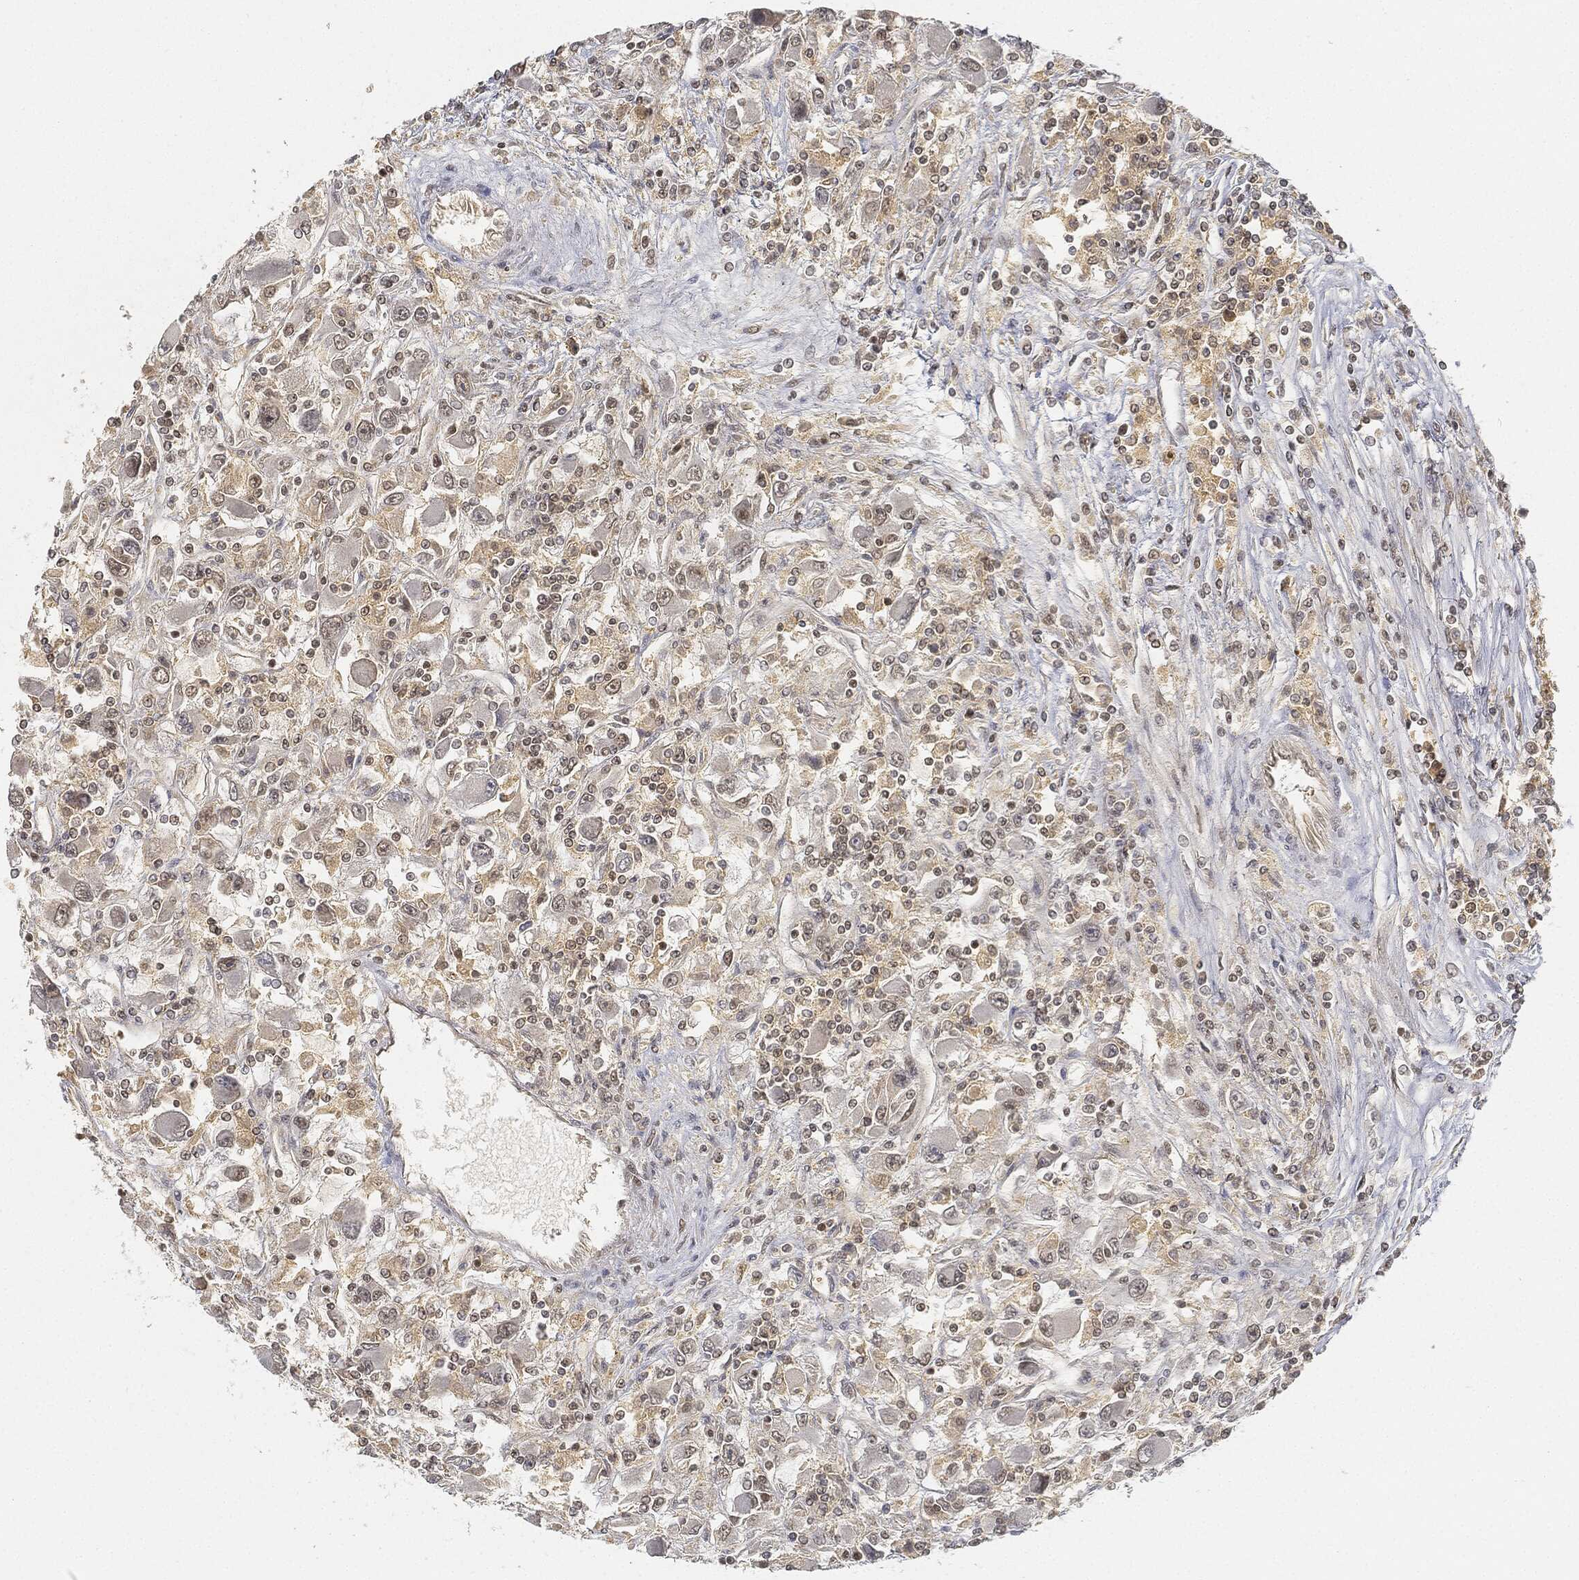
{"staining": {"intensity": "moderate", "quantity": "<25%", "location": "nuclear"}, "tissue": "renal cancer", "cell_type": "Tumor cells", "image_type": "cancer", "snomed": [{"axis": "morphology", "description": "Adenocarcinoma, NOS"}, {"axis": "topography", "description": "Kidney"}], "caption": "Immunohistochemistry (IHC) (DAB (3,3'-diaminobenzidine)) staining of human renal cancer exhibits moderate nuclear protein expression in approximately <25% of tumor cells. The protein is stained brown, and the nuclei are stained in blue (DAB IHC with brightfield microscopy, high magnification).", "gene": "CIB1", "patient": {"sex": "female", "age": 67}}